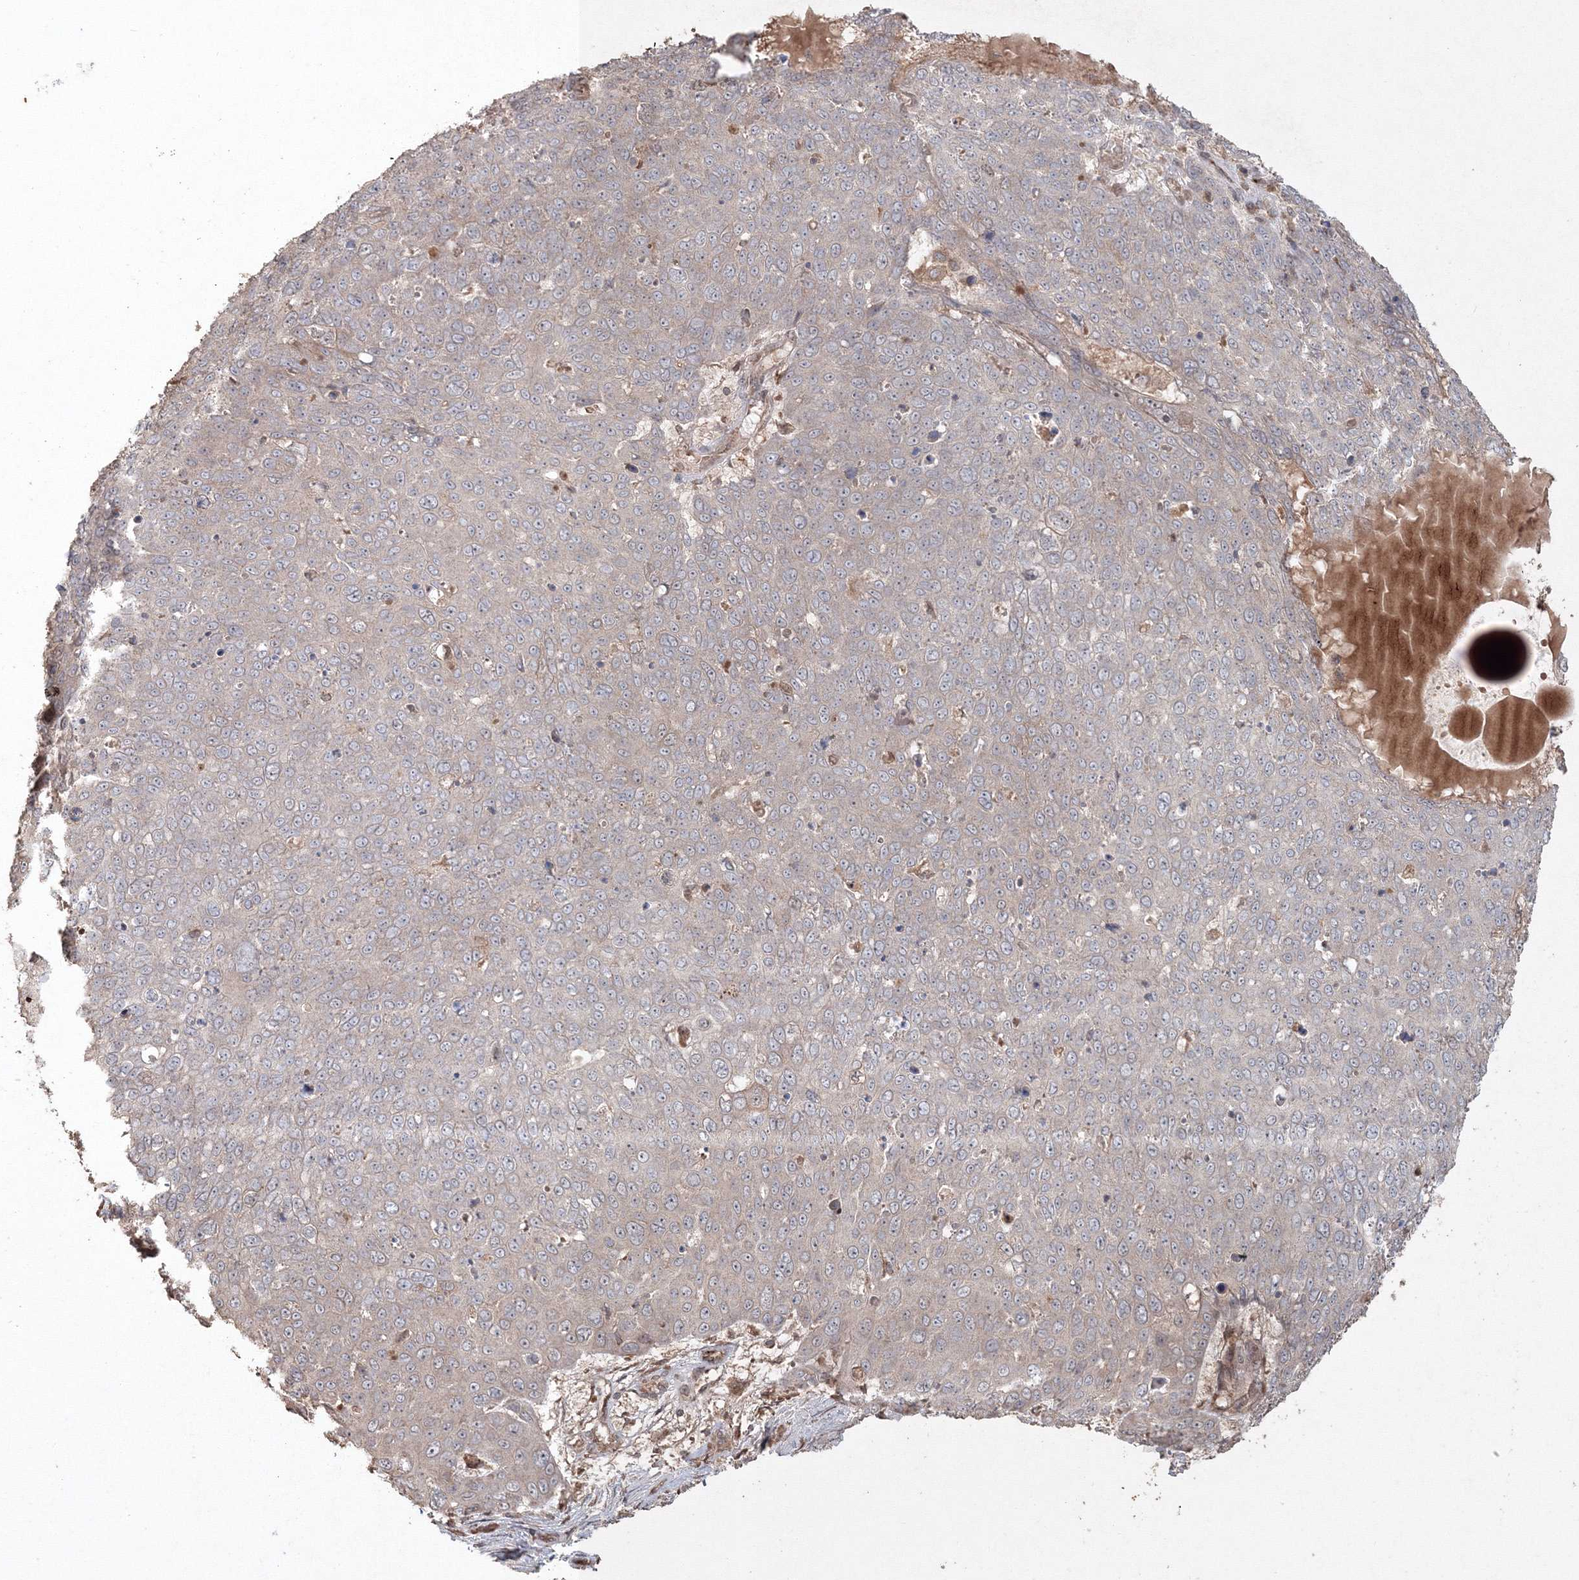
{"staining": {"intensity": "weak", "quantity": "<25%", "location": "cytoplasmic/membranous"}, "tissue": "skin cancer", "cell_type": "Tumor cells", "image_type": "cancer", "snomed": [{"axis": "morphology", "description": "Squamous cell carcinoma, NOS"}, {"axis": "topography", "description": "Skin"}], "caption": "IHC image of neoplastic tissue: human squamous cell carcinoma (skin) stained with DAB shows no significant protein expression in tumor cells.", "gene": "ANAPC16", "patient": {"sex": "male", "age": 71}}